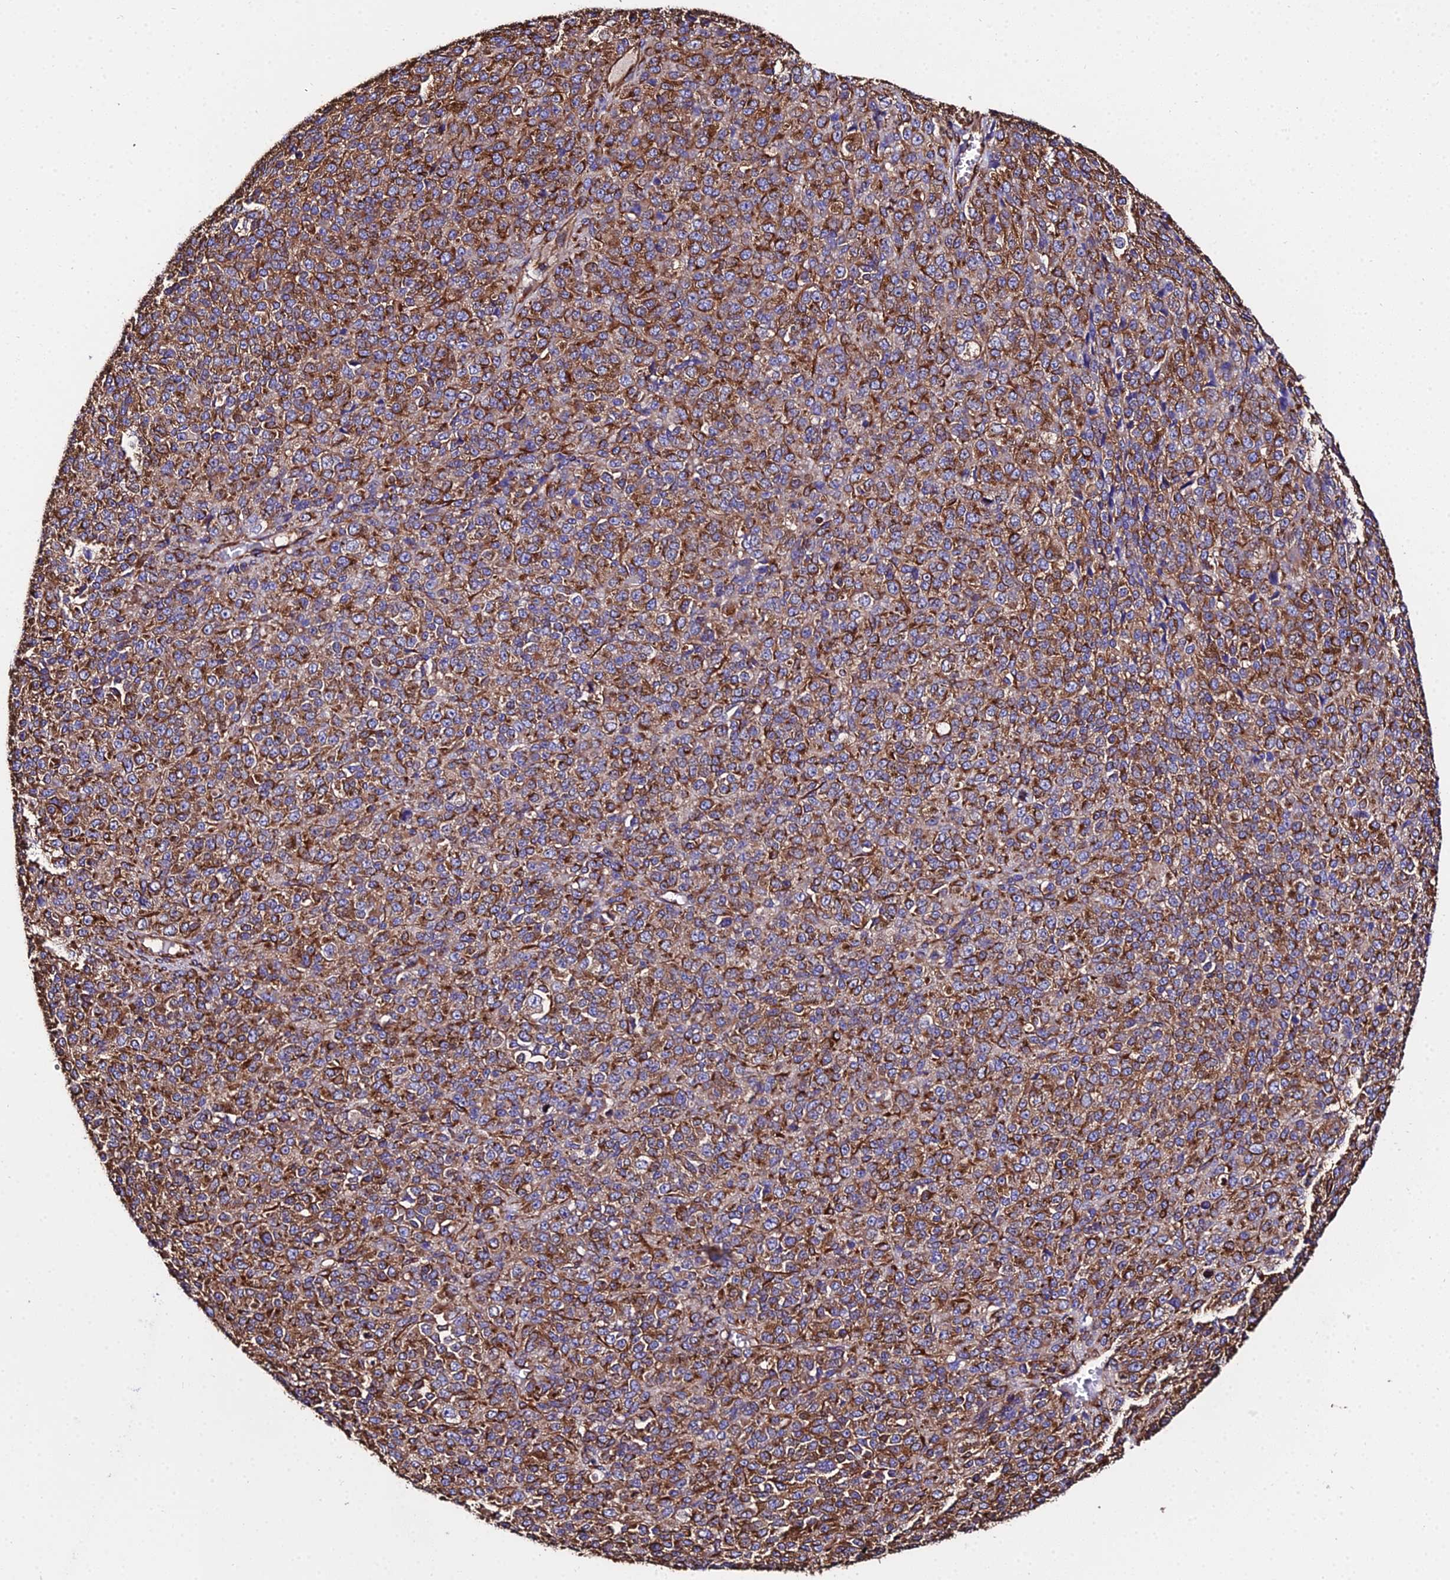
{"staining": {"intensity": "strong", "quantity": ">75%", "location": "cytoplasmic/membranous"}, "tissue": "melanoma", "cell_type": "Tumor cells", "image_type": "cancer", "snomed": [{"axis": "morphology", "description": "Malignant melanoma, Metastatic site"}, {"axis": "topography", "description": "Brain"}], "caption": "Approximately >75% of tumor cells in melanoma display strong cytoplasmic/membranous protein staining as visualized by brown immunohistochemical staining.", "gene": "TUBA3D", "patient": {"sex": "female", "age": 56}}